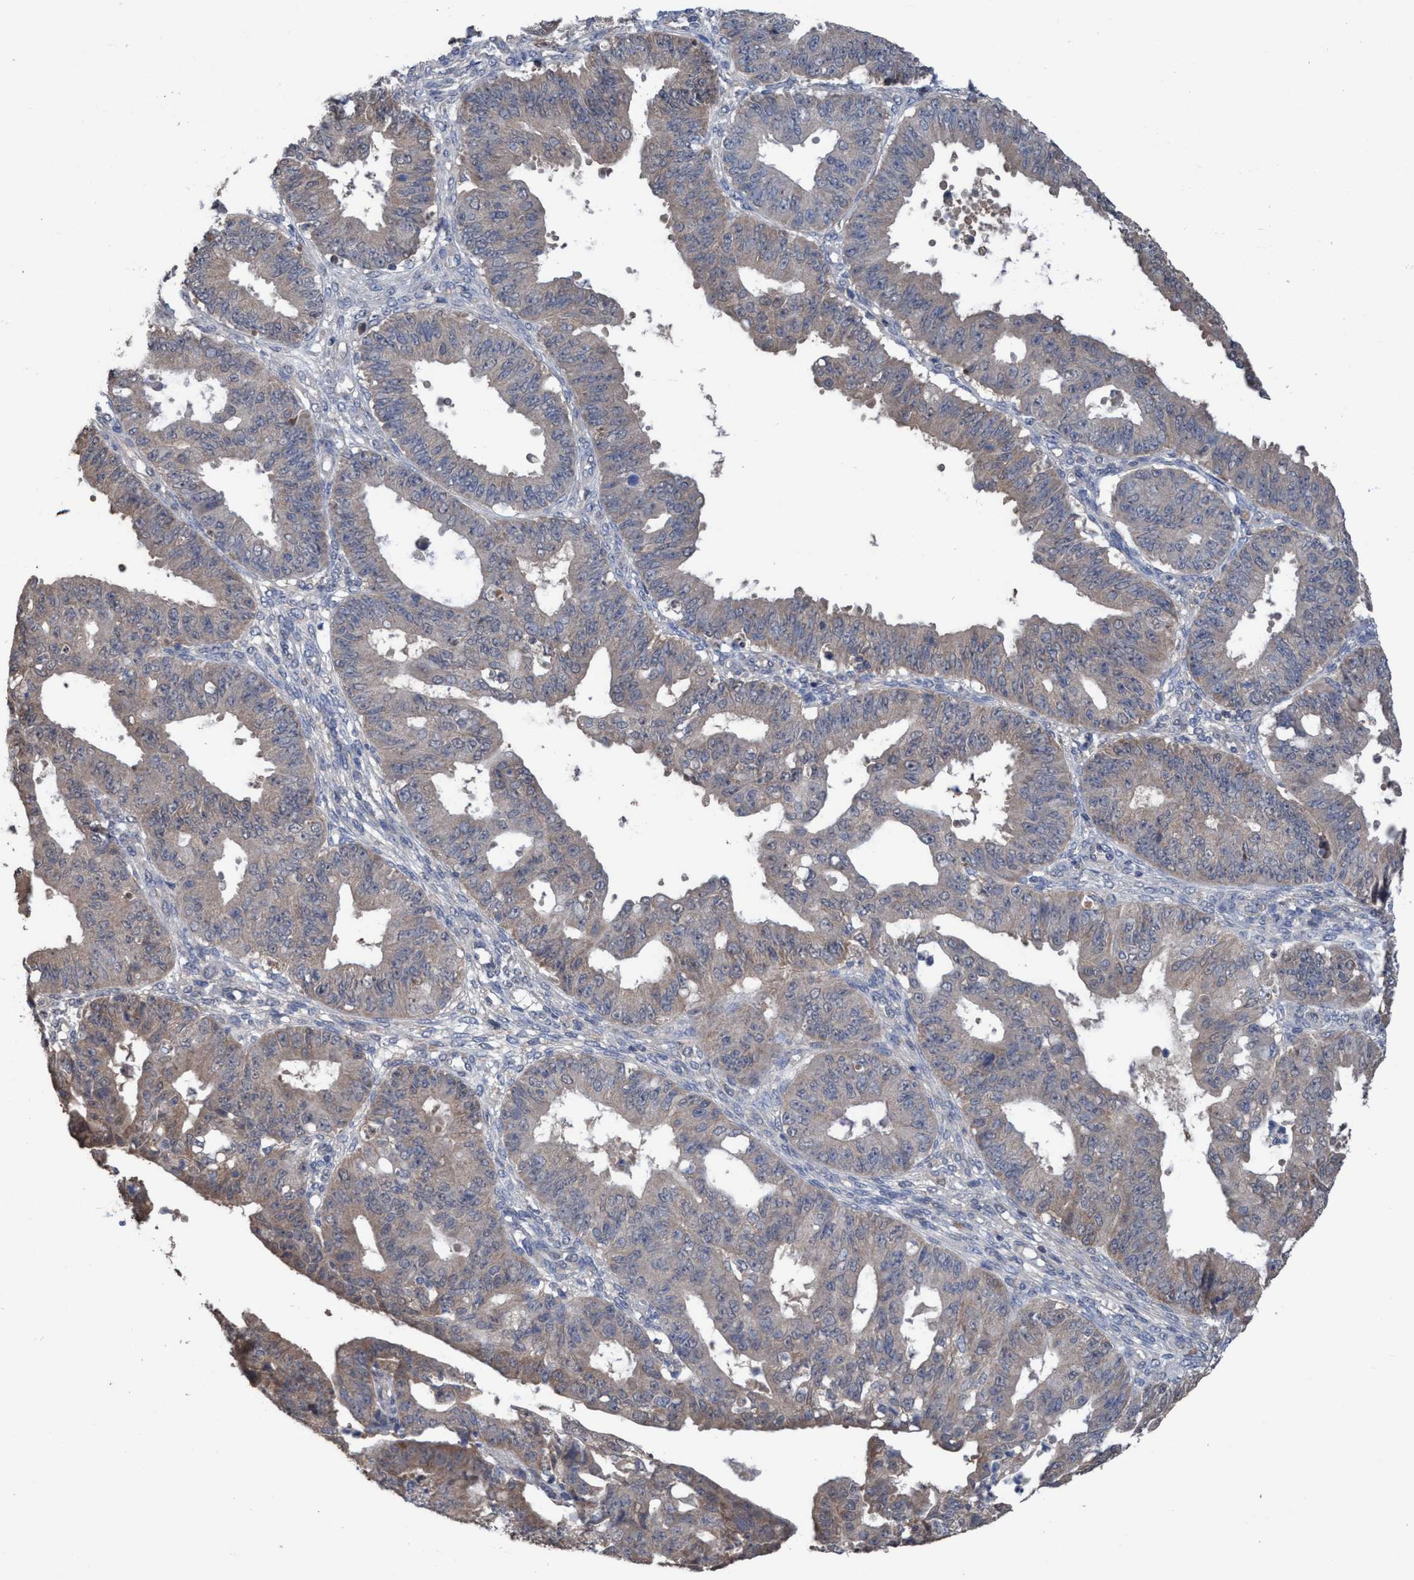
{"staining": {"intensity": "weak", "quantity": "<25%", "location": "cytoplasmic/membranous"}, "tissue": "ovarian cancer", "cell_type": "Tumor cells", "image_type": "cancer", "snomed": [{"axis": "morphology", "description": "Carcinoma, endometroid"}, {"axis": "topography", "description": "Ovary"}], "caption": "The histopathology image exhibits no staining of tumor cells in endometroid carcinoma (ovarian).", "gene": "GLOD4", "patient": {"sex": "female", "age": 42}}